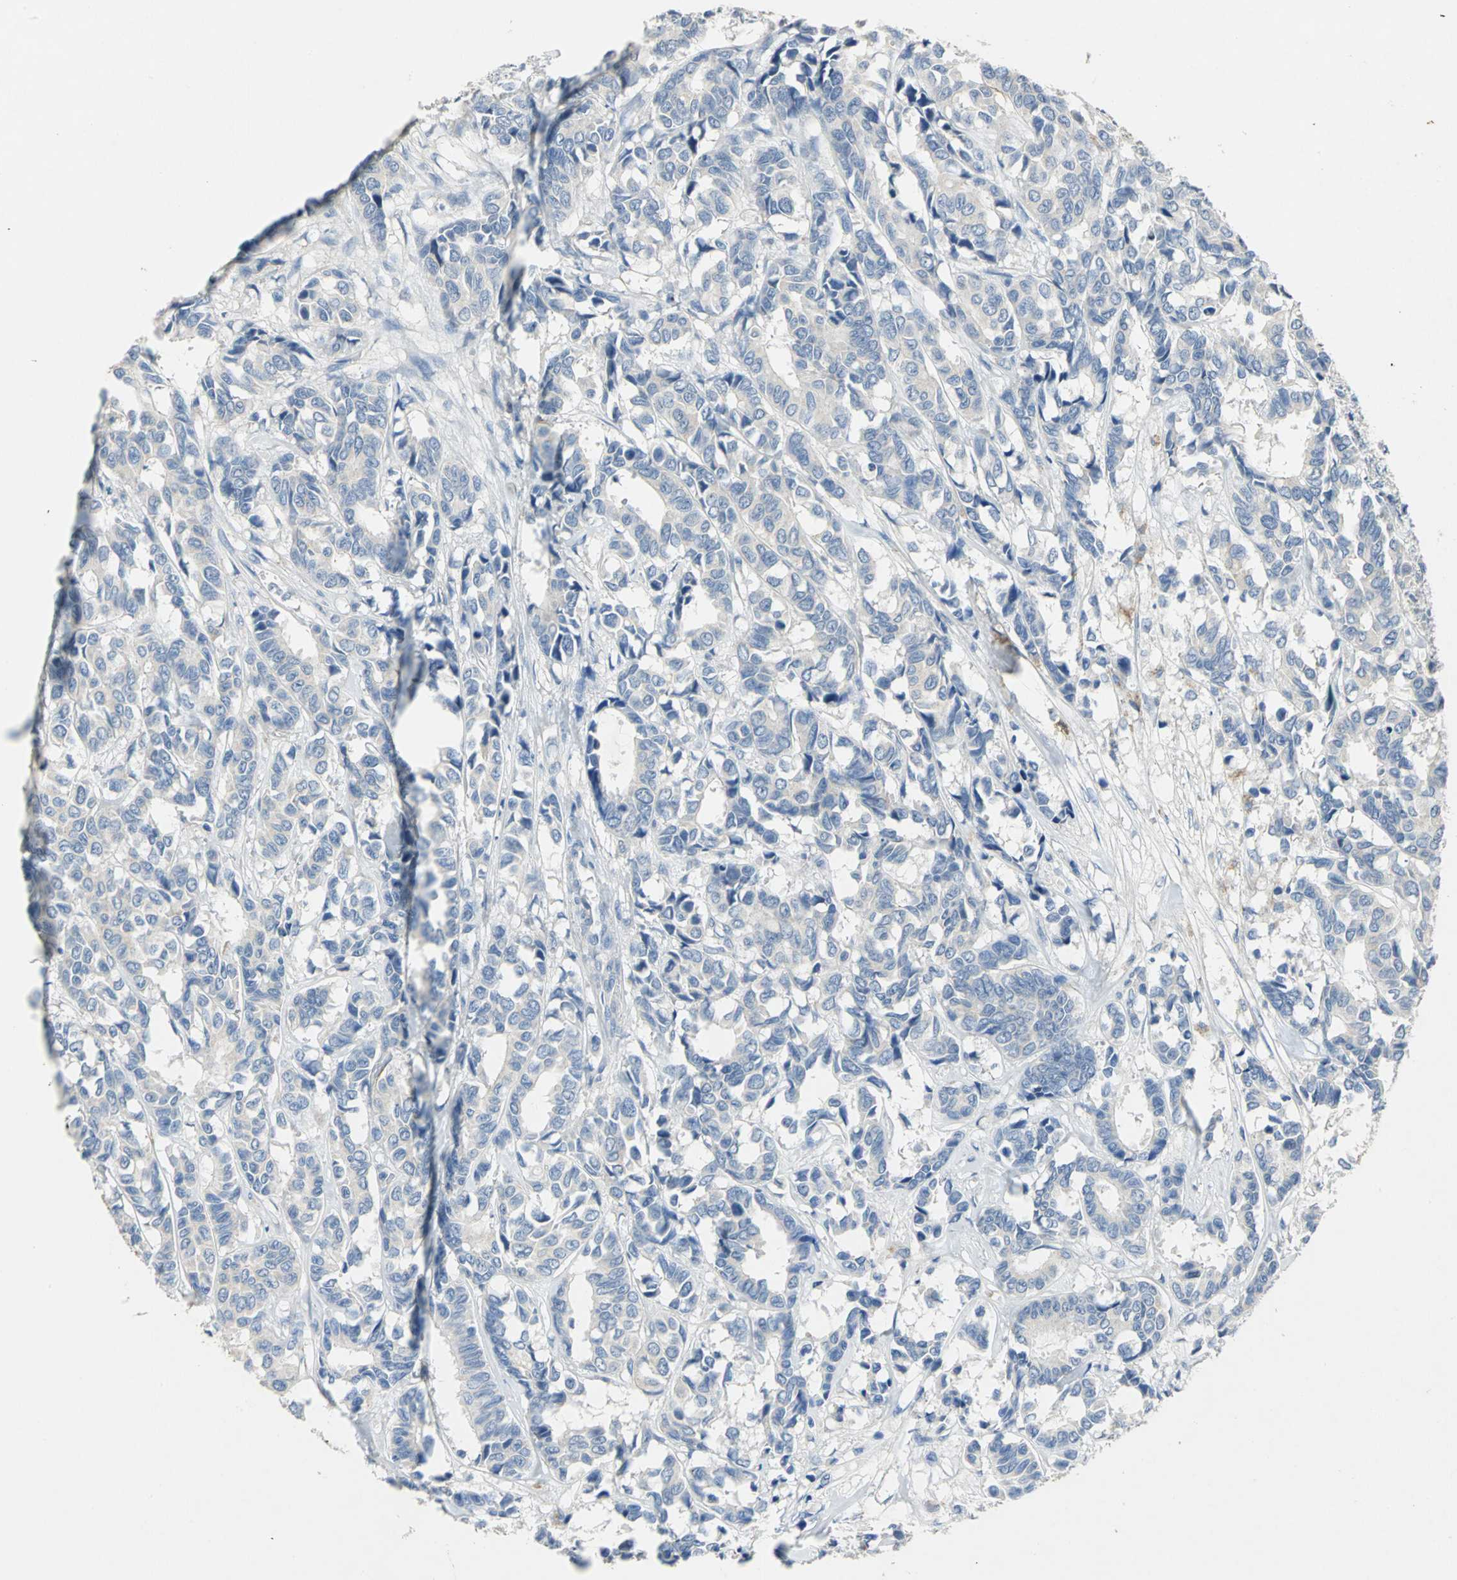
{"staining": {"intensity": "negative", "quantity": "none", "location": "none"}, "tissue": "breast cancer", "cell_type": "Tumor cells", "image_type": "cancer", "snomed": [{"axis": "morphology", "description": "Duct carcinoma"}, {"axis": "topography", "description": "Breast"}], "caption": "Immunohistochemistry of human breast cancer demonstrates no expression in tumor cells.", "gene": "EFNB3", "patient": {"sex": "female", "age": 87}}